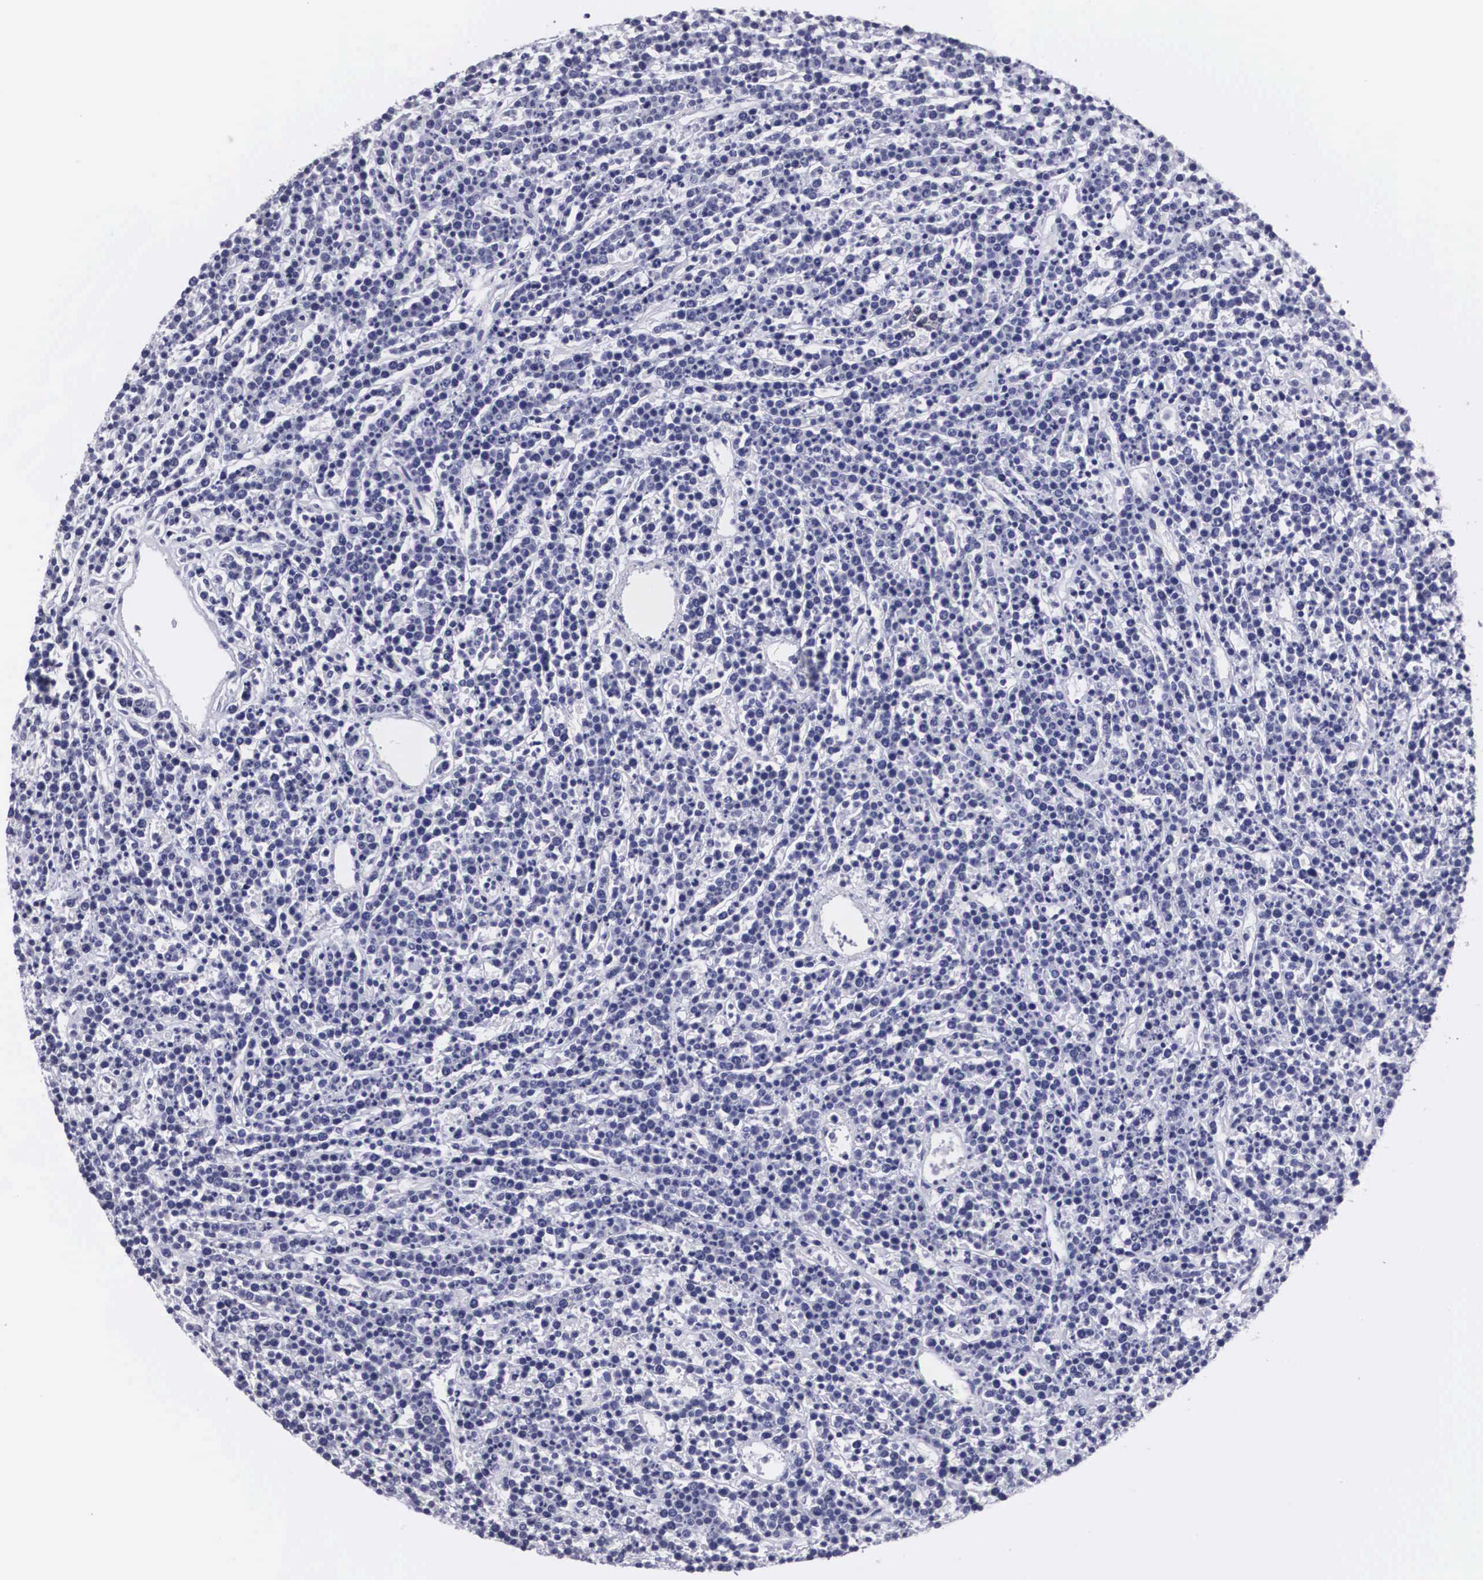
{"staining": {"intensity": "negative", "quantity": "none", "location": "none"}, "tissue": "lymphoma", "cell_type": "Tumor cells", "image_type": "cancer", "snomed": [{"axis": "morphology", "description": "Malignant lymphoma, non-Hodgkin's type, High grade"}, {"axis": "topography", "description": "Ovary"}], "caption": "Human high-grade malignant lymphoma, non-Hodgkin's type stained for a protein using immunohistochemistry (IHC) displays no expression in tumor cells.", "gene": "ARMCX3", "patient": {"sex": "female", "age": 56}}